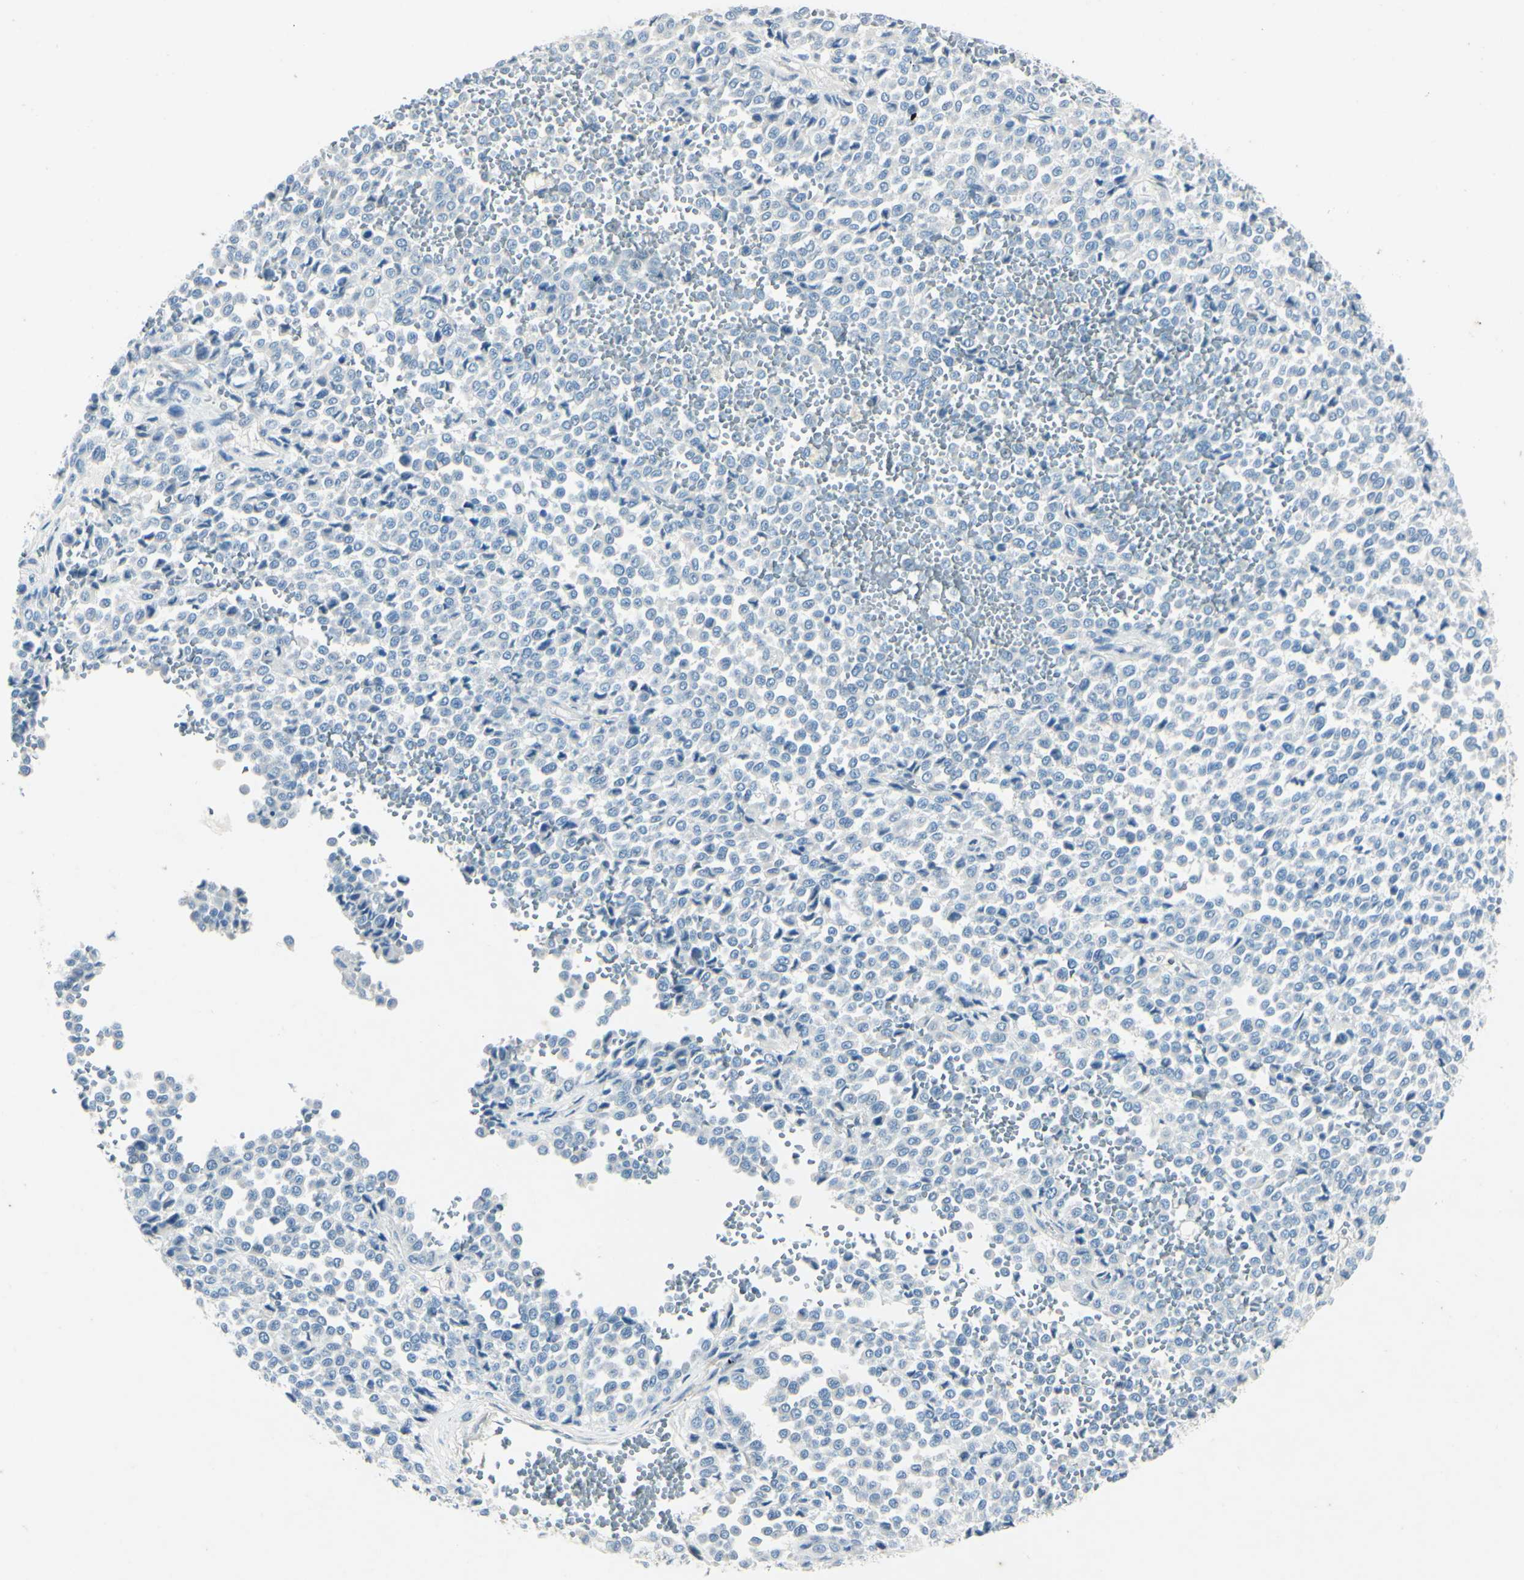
{"staining": {"intensity": "negative", "quantity": "none", "location": "none"}, "tissue": "melanoma", "cell_type": "Tumor cells", "image_type": "cancer", "snomed": [{"axis": "morphology", "description": "Malignant melanoma, Metastatic site"}, {"axis": "topography", "description": "Pancreas"}], "caption": "There is no significant positivity in tumor cells of malignant melanoma (metastatic site).", "gene": "SNAP91", "patient": {"sex": "female", "age": 30}}